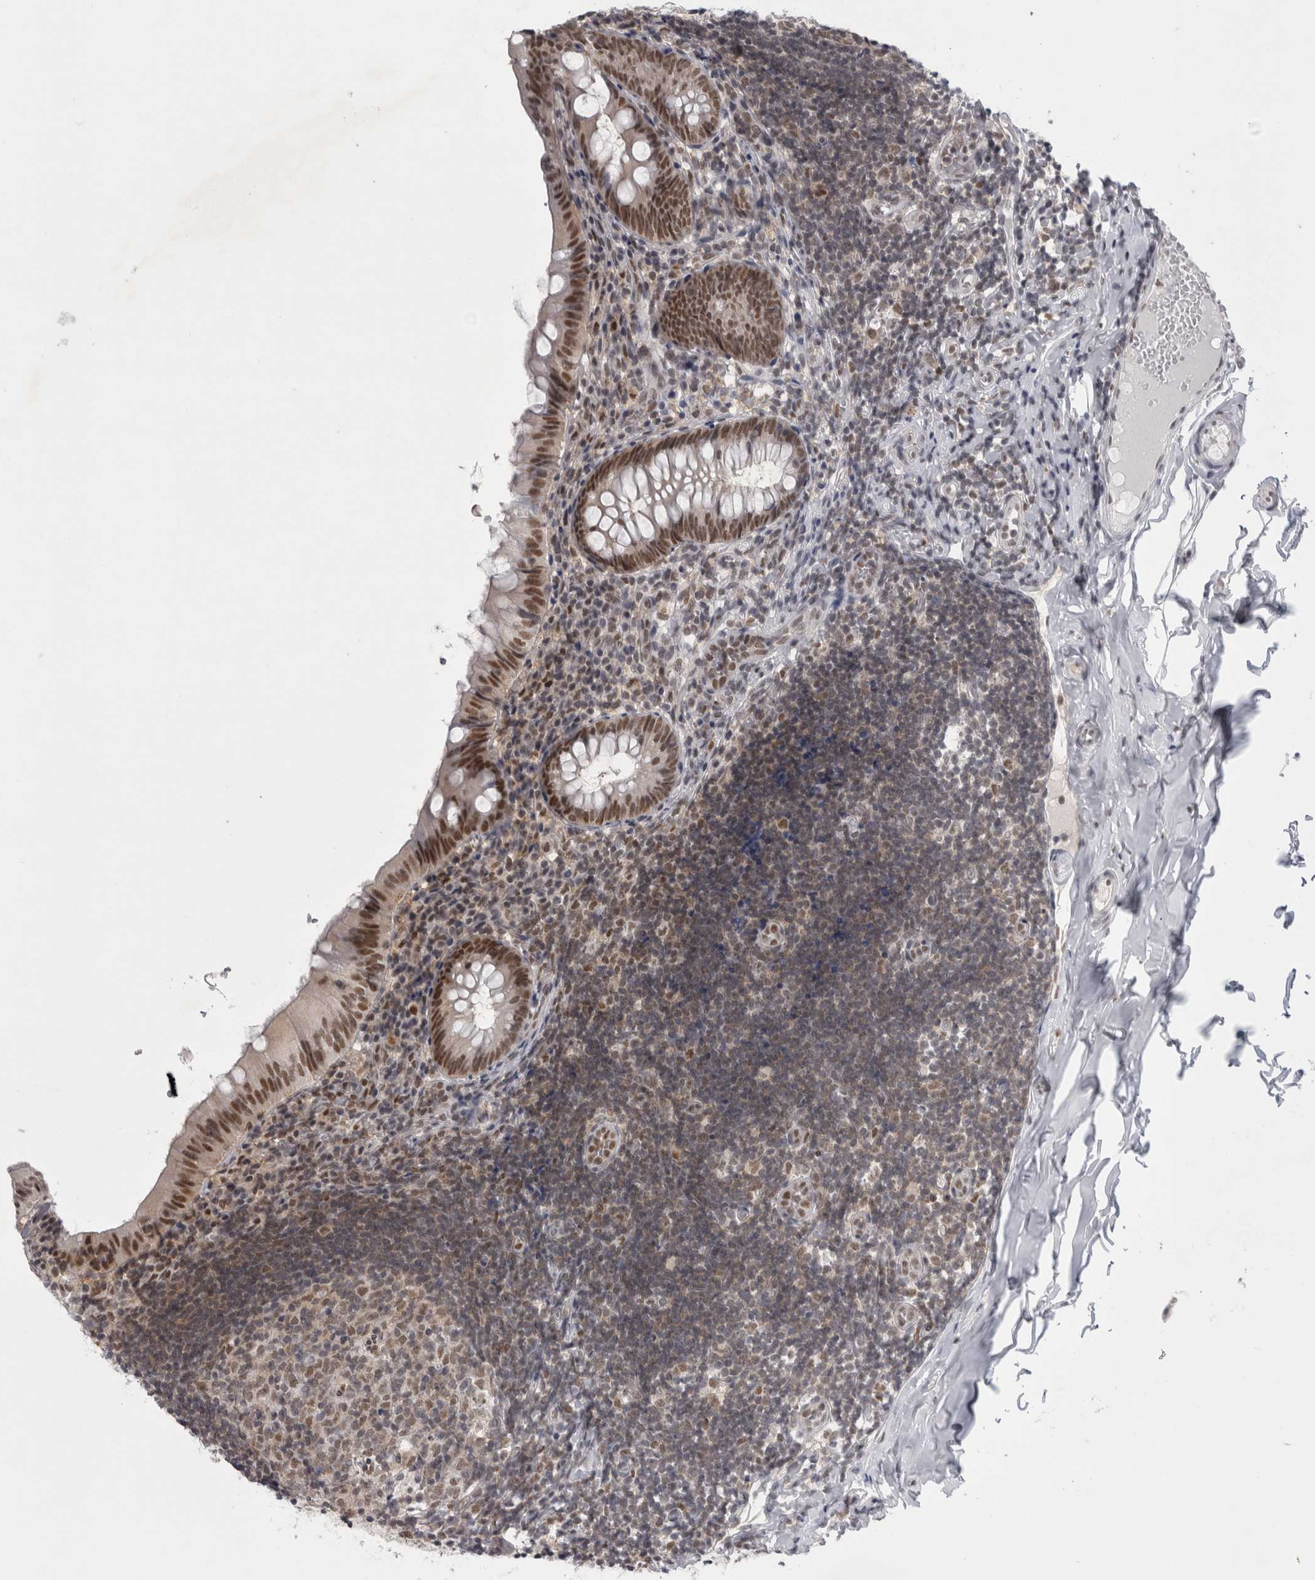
{"staining": {"intensity": "moderate", "quantity": ">75%", "location": "nuclear"}, "tissue": "appendix", "cell_type": "Glandular cells", "image_type": "normal", "snomed": [{"axis": "morphology", "description": "Normal tissue, NOS"}, {"axis": "topography", "description": "Appendix"}], "caption": "About >75% of glandular cells in unremarkable appendix reveal moderate nuclear protein expression as visualized by brown immunohistochemical staining.", "gene": "PSMB2", "patient": {"sex": "male", "age": 8}}